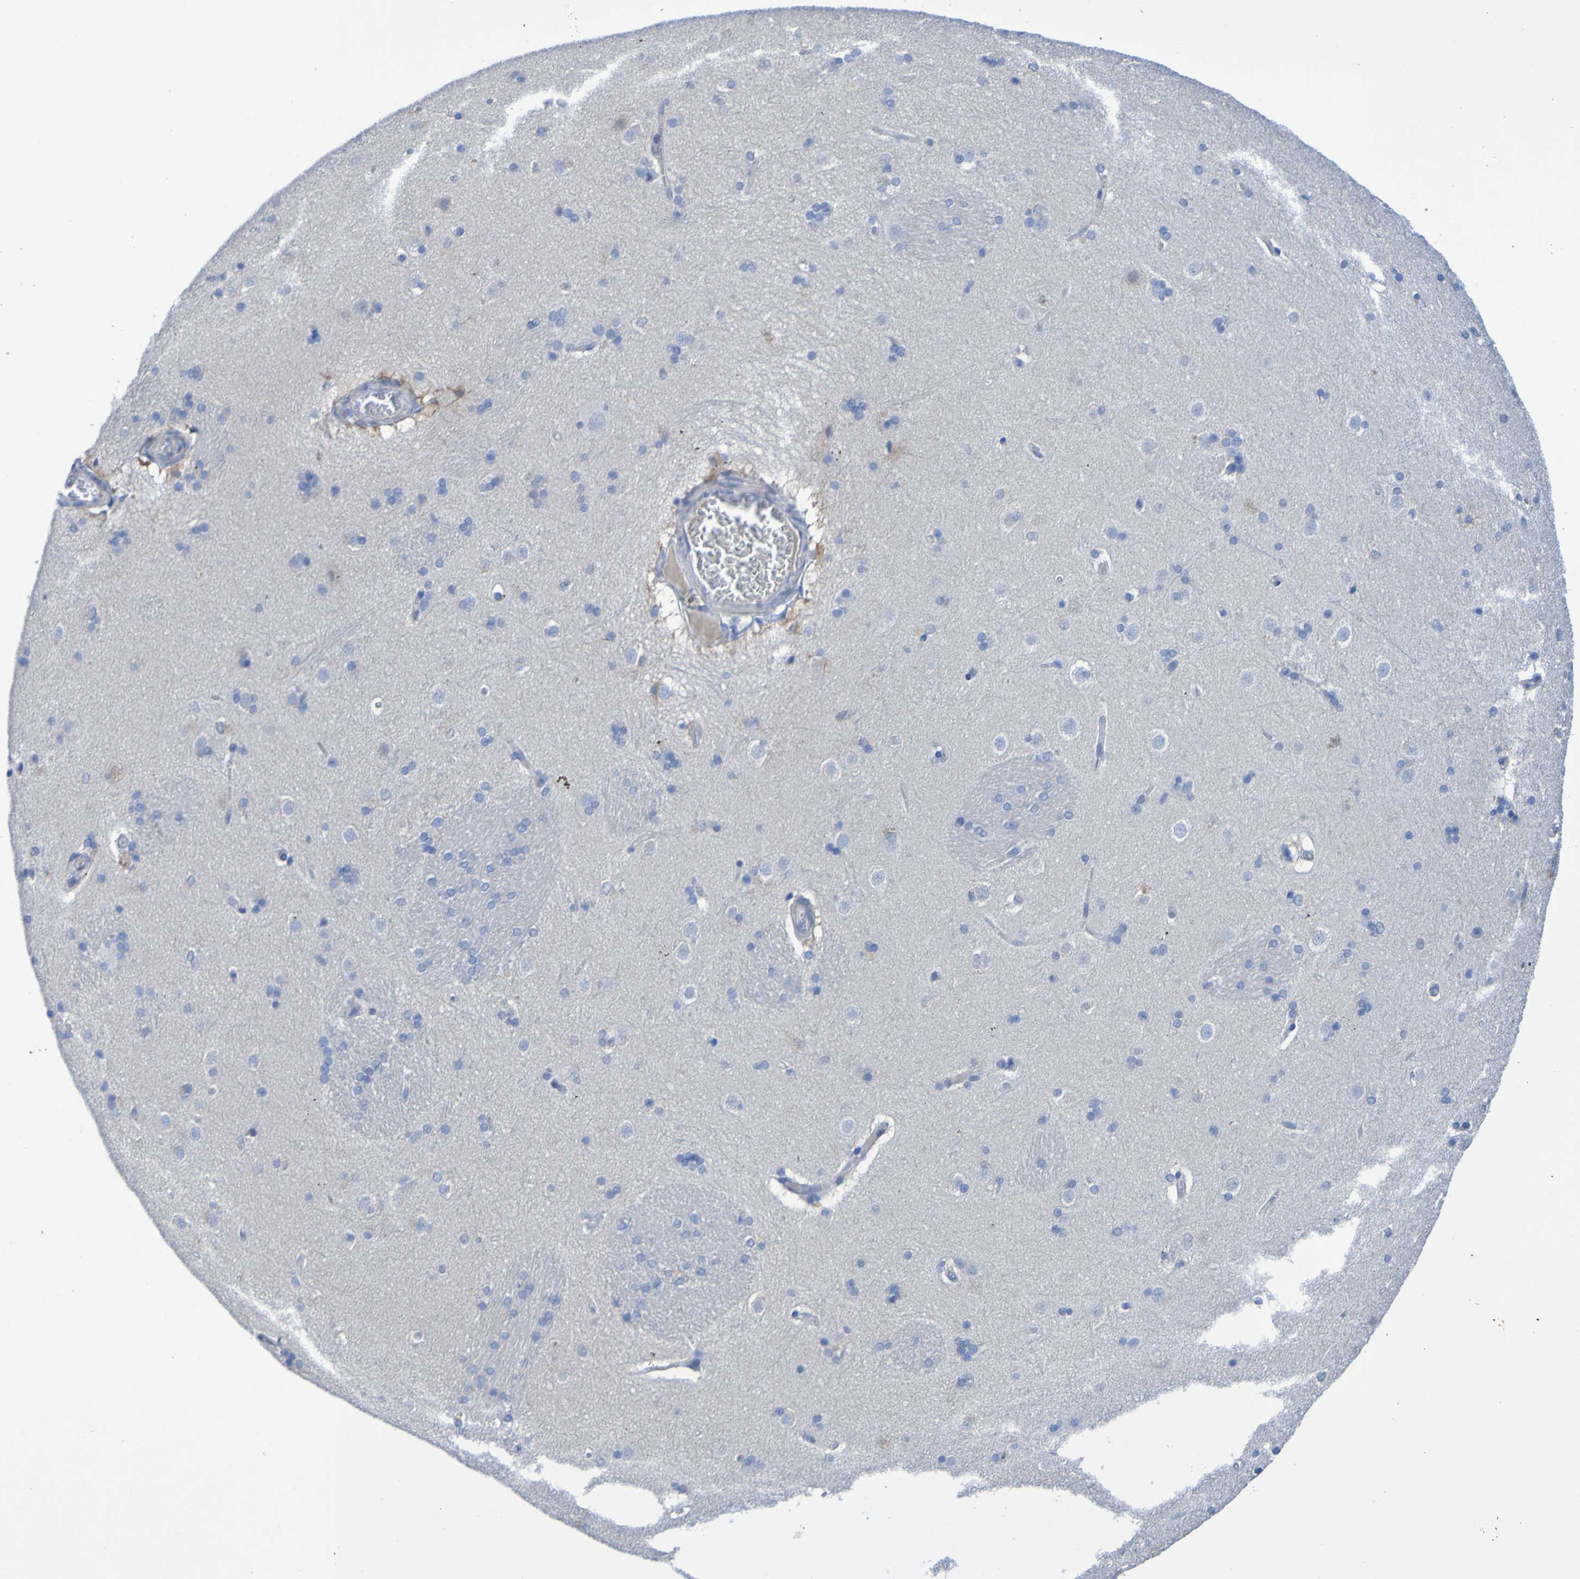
{"staining": {"intensity": "negative", "quantity": "none", "location": "none"}, "tissue": "caudate", "cell_type": "Glial cells", "image_type": "normal", "snomed": [{"axis": "morphology", "description": "Normal tissue, NOS"}, {"axis": "topography", "description": "Lateral ventricle wall"}], "caption": "A high-resolution photomicrograph shows IHC staining of normal caudate, which exhibits no significant expression in glial cells.", "gene": "ACMSD", "patient": {"sex": "female", "age": 19}}